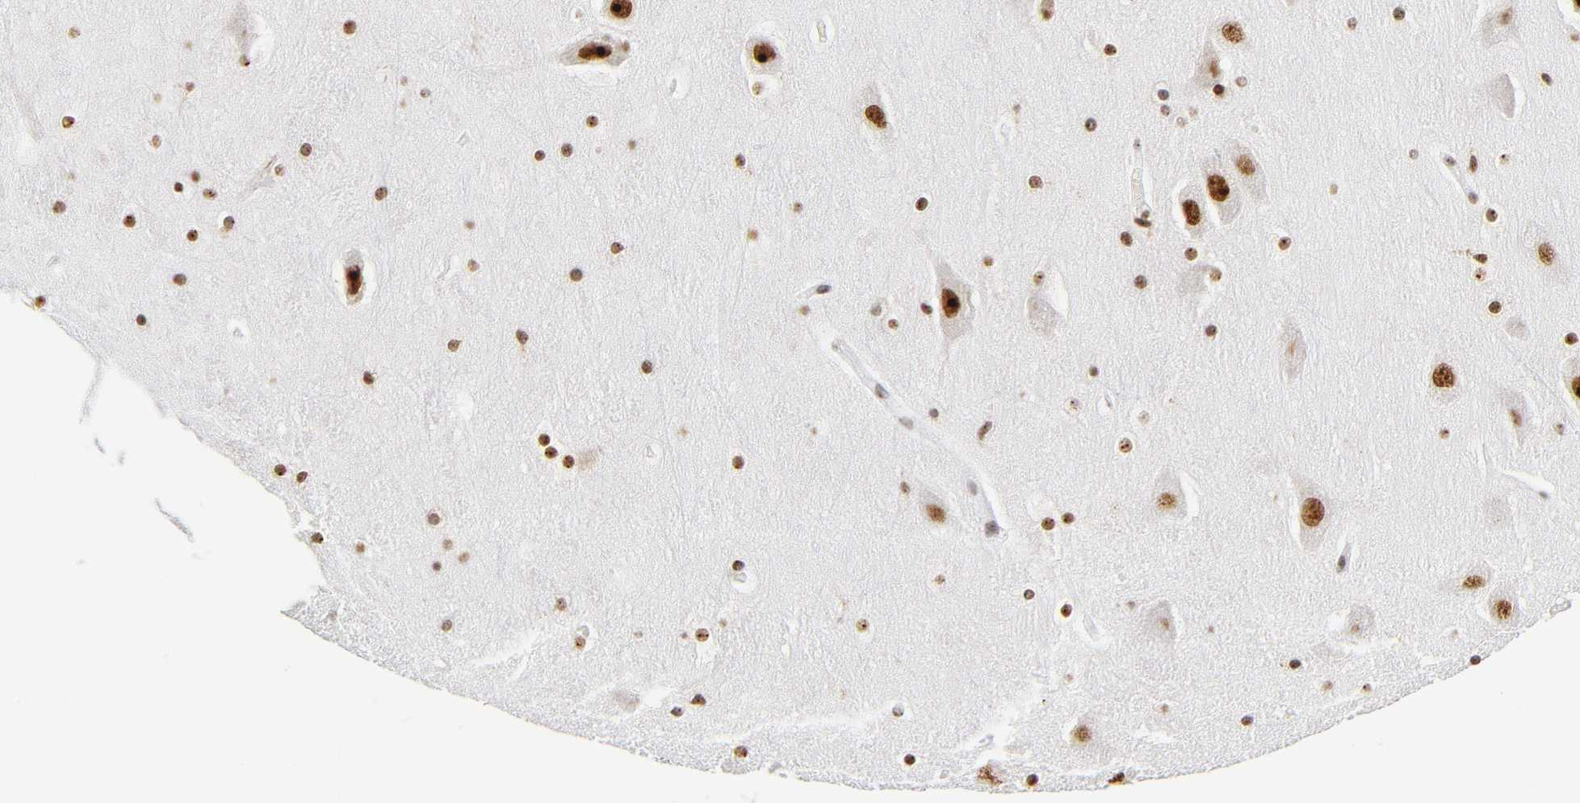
{"staining": {"intensity": "strong", "quantity": ">75%", "location": "nuclear"}, "tissue": "hippocampus", "cell_type": "Glial cells", "image_type": "normal", "snomed": [{"axis": "morphology", "description": "Normal tissue, NOS"}, {"axis": "topography", "description": "Hippocampus"}], "caption": "This histopathology image shows IHC staining of unremarkable hippocampus, with high strong nuclear positivity in about >75% of glial cells.", "gene": "UBTF", "patient": {"sex": "male", "age": 45}}